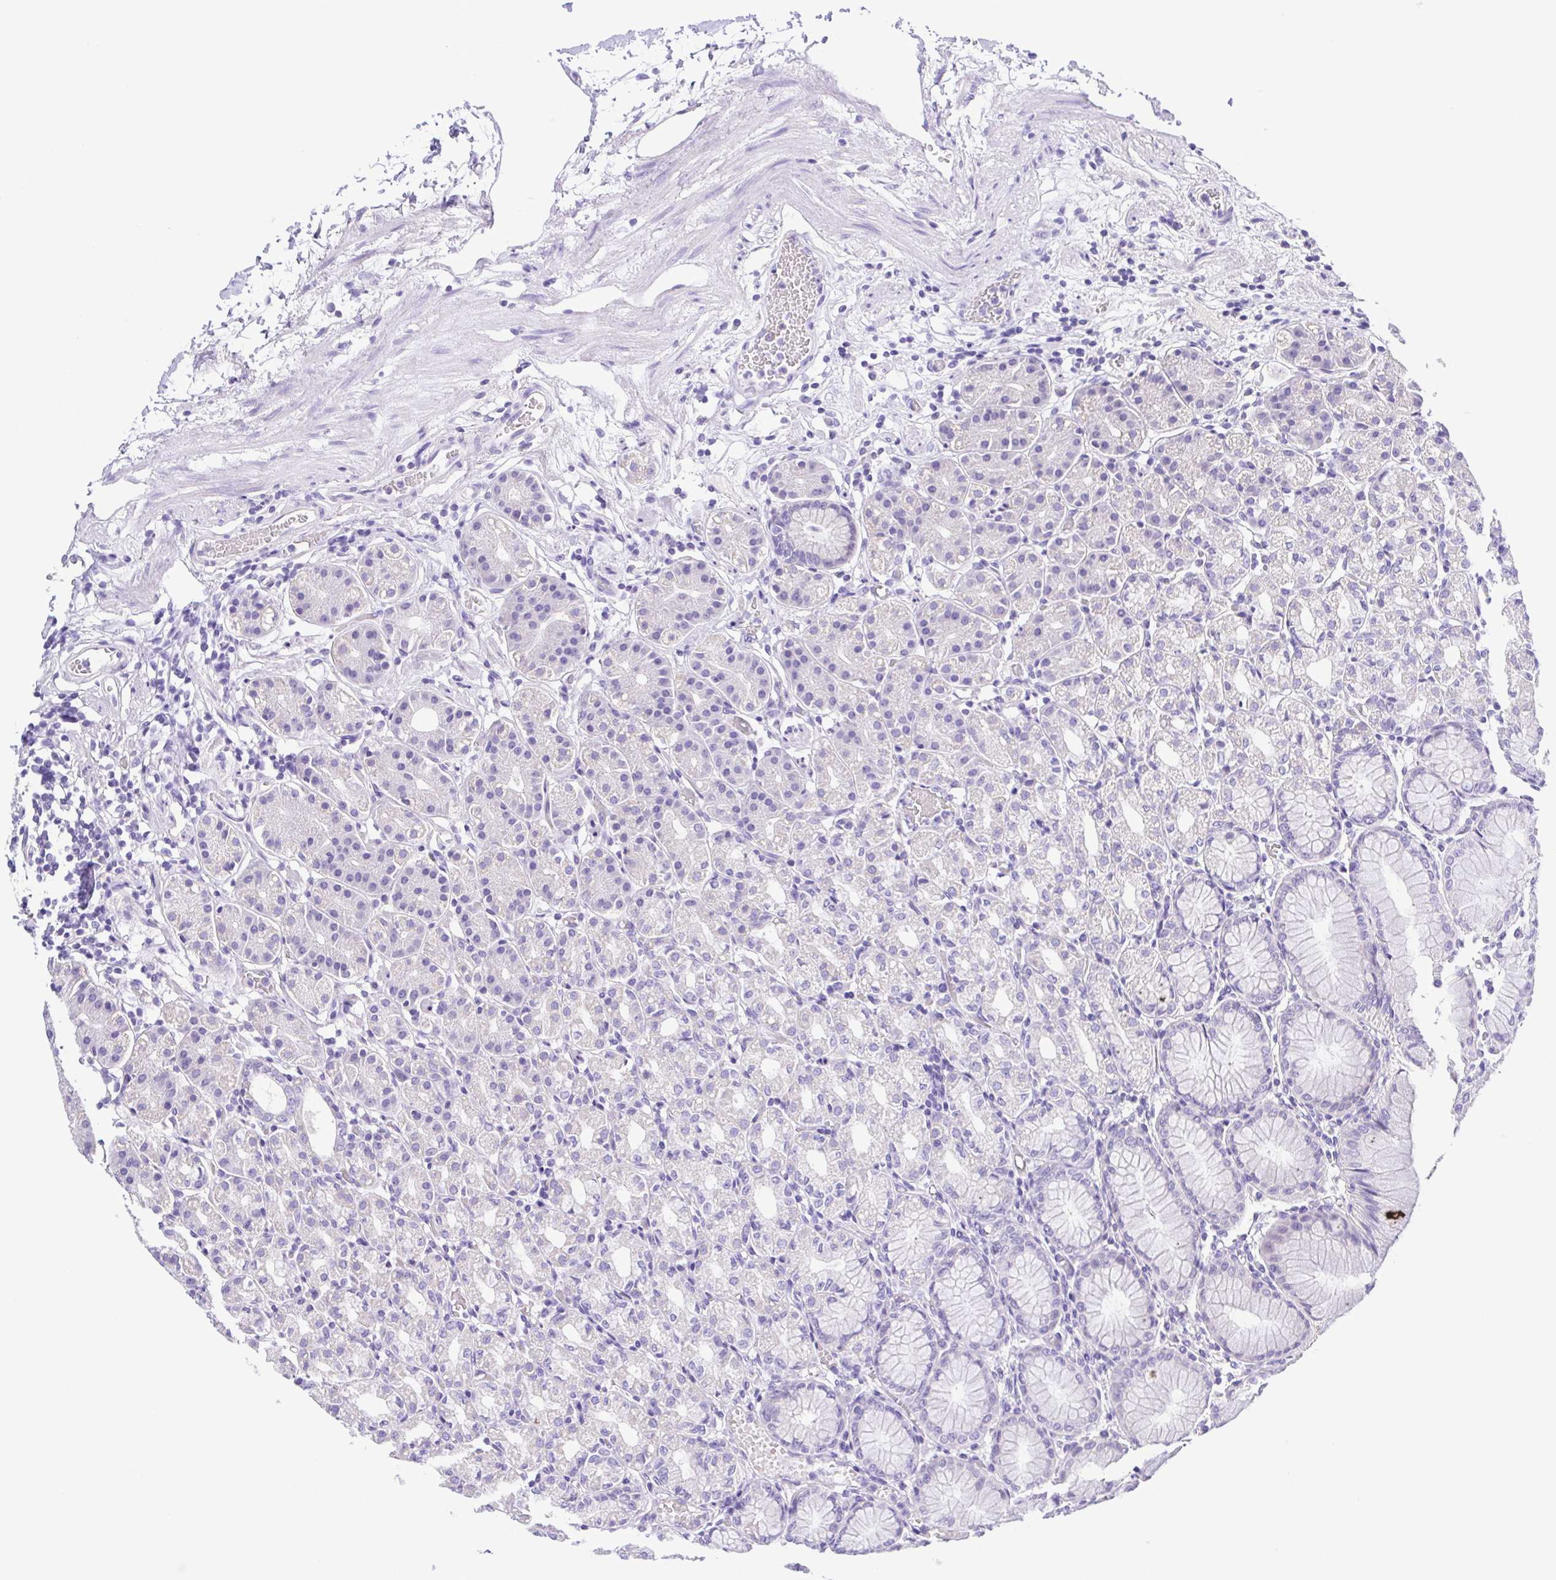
{"staining": {"intensity": "negative", "quantity": "none", "location": "none"}, "tissue": "stomach", "cell_type": "Glandular cells", "image_type": "normal", "snomed": [{"axis": "morphology", "description": "Normal tissue, NOS"}, {"axis": "topography", "description": "Stomach"}], "caption": "DAB (3,3'-diaminobenzidine) immunohistochemical staining of normal human stomach demonstrates no significant expression in glandular cells.", "gene": "CD72", "patient": {"sex": "female", "age": 57}}